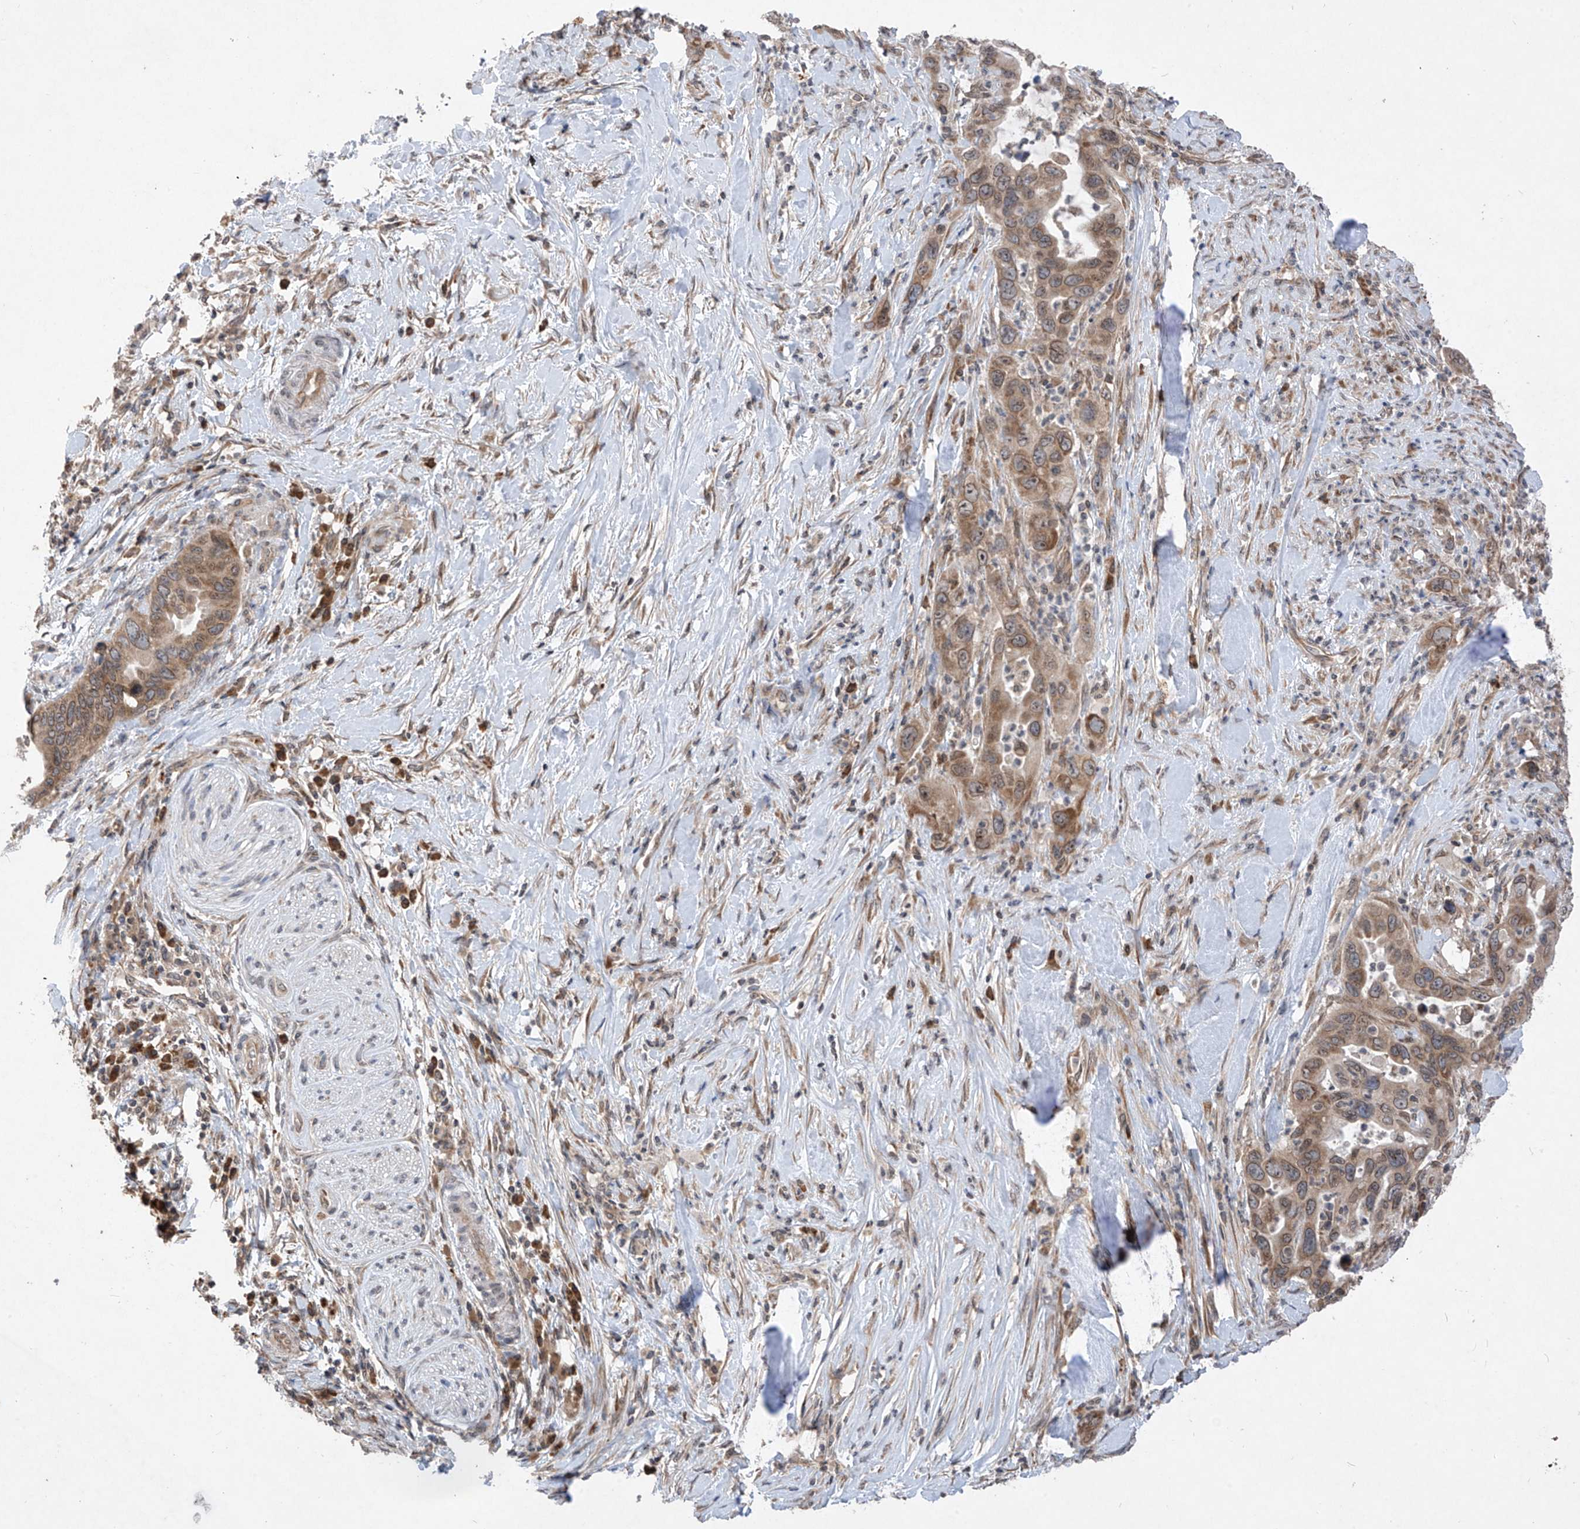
{"staining": {"intensity": "weak", "quantity": ">75%", "location": "cytoplasmic/membranous"}, "tissue": "pancreatic cancer", "cell_type": "Tumor cells", "image_type": "cancer", "snomed": [{"axis": "morphology", "description": "Adenocarcinoma, NOS"}, {"axis": "topography", "description": "Pancreas"}], "caption": "Pancreatic adenocarcinoma was stained to show a protein in brown. There is low levels of weak cytoplasmic/membranous expression in approximately >75% of tumor cells.", "gene": "RPL34", "patient": {"sex": "female", "age": 71}}